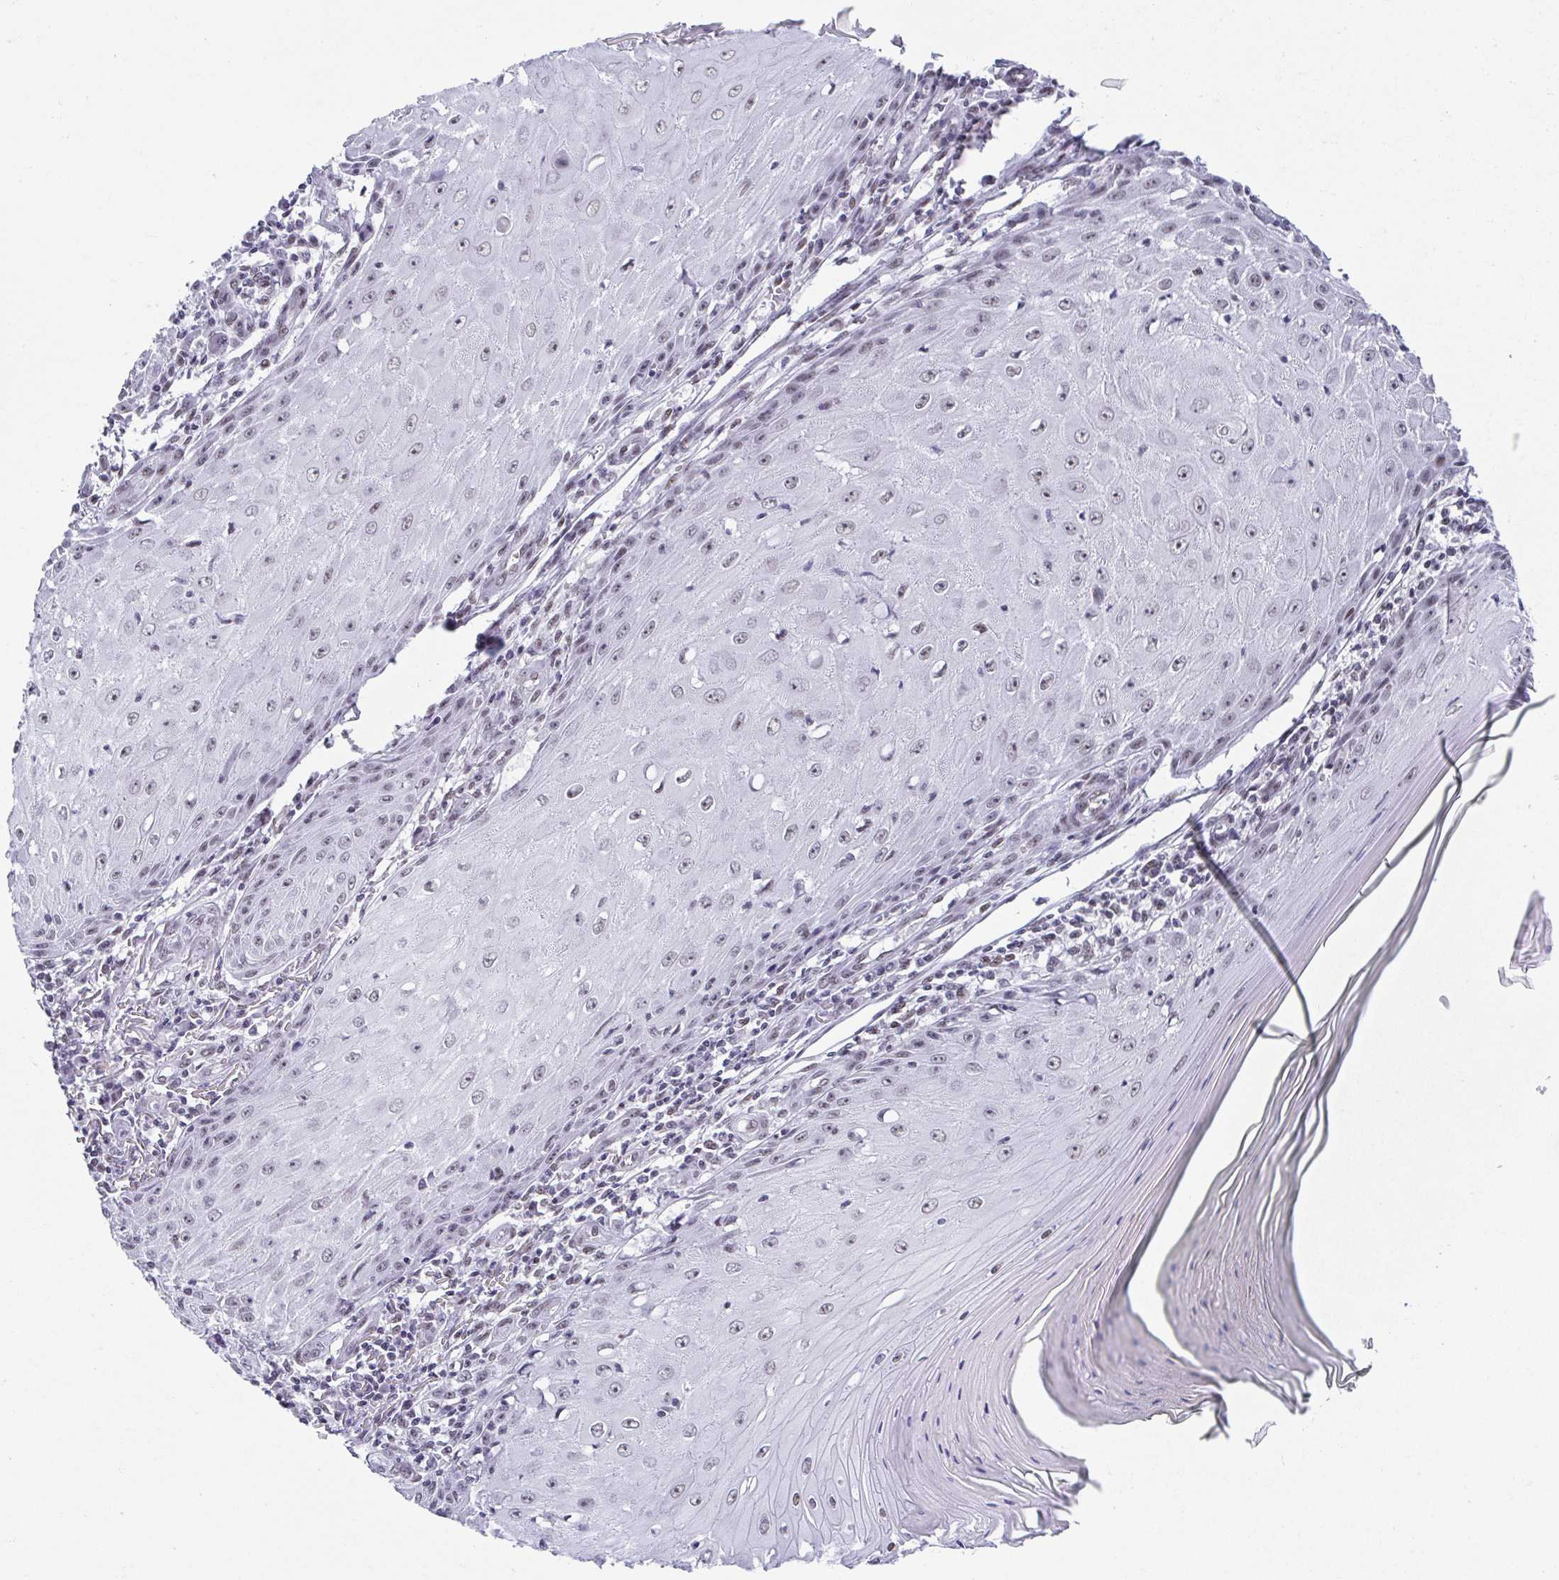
{"staining": {"intensity": "negative", "quantity": "none", "location": "none"}, "tissue": "skin cancer", "cell_type": "Tumor cells", "image_type": "cancer", "snomed": [{"axis": "morphology", "description": "Squamous cell carcinoma, NOS"}, {"axis": "topography", "description": "Skin"}], "caption": "Histopathology image shows no protein positivity in tumor cells of skin cancer tissue.", "gene": "SLC7A10", "patient": {"sex": "female", "age": 73}}